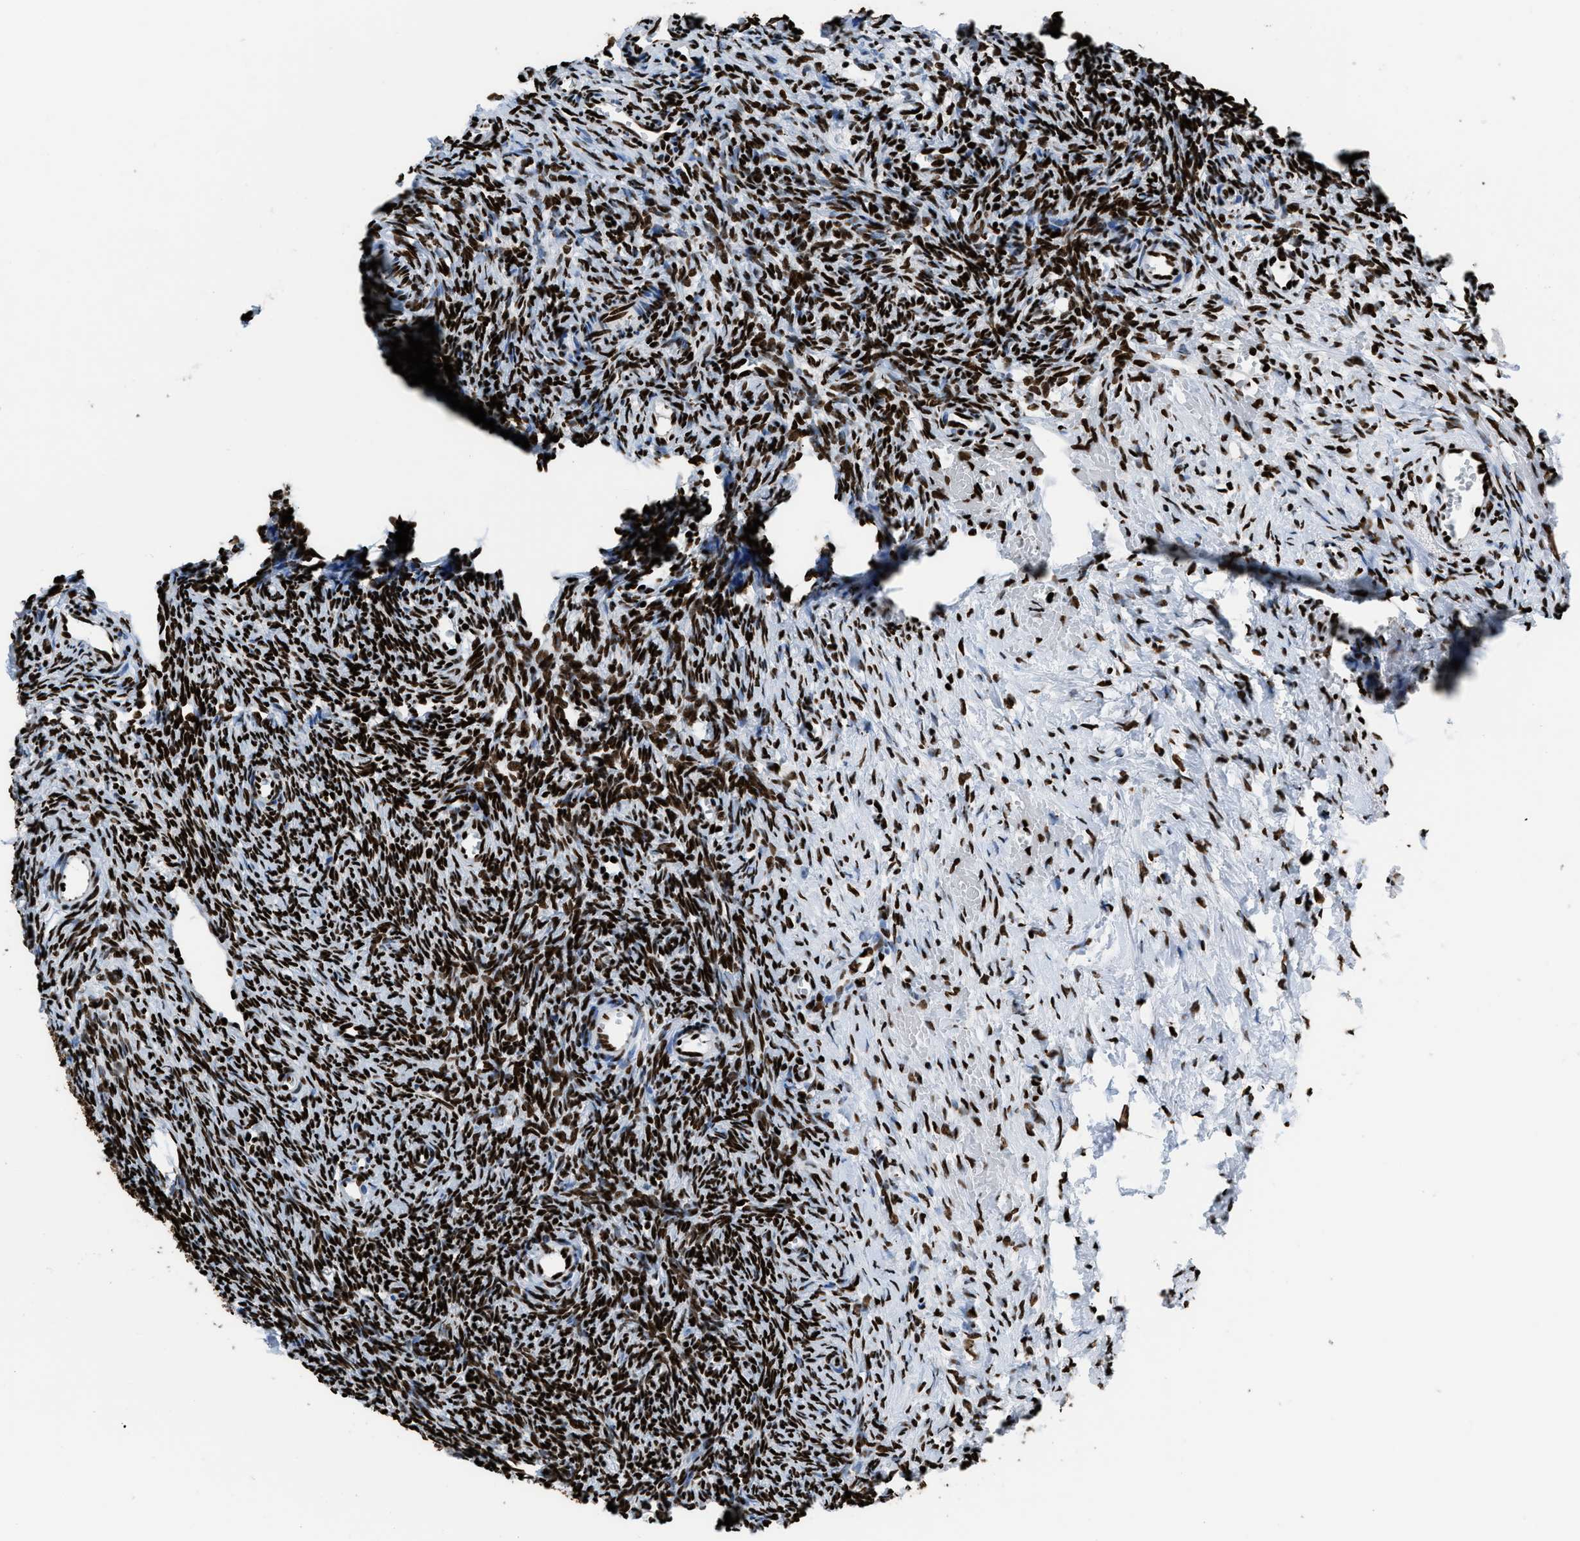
{"staining": {"intensity": "strong", "quantity": ">75%", "location": "nuclear"}, "tissue": "ovary", "cell_type": "Ovarian stroma cells", "image_type": "normal", "snomed": [{"axis": "morphology", "description": "Normal tissue, NOS"}, {"axis": "topography", "description": "Ovary"}], "caption": "Immunohistochemistry of normal human ovary shows high levels of strong nuclear staining in about >75% of ovarian stroma cells.", "gene": "HNRNPM", "patient": {"sex": "female", "age": 39}}